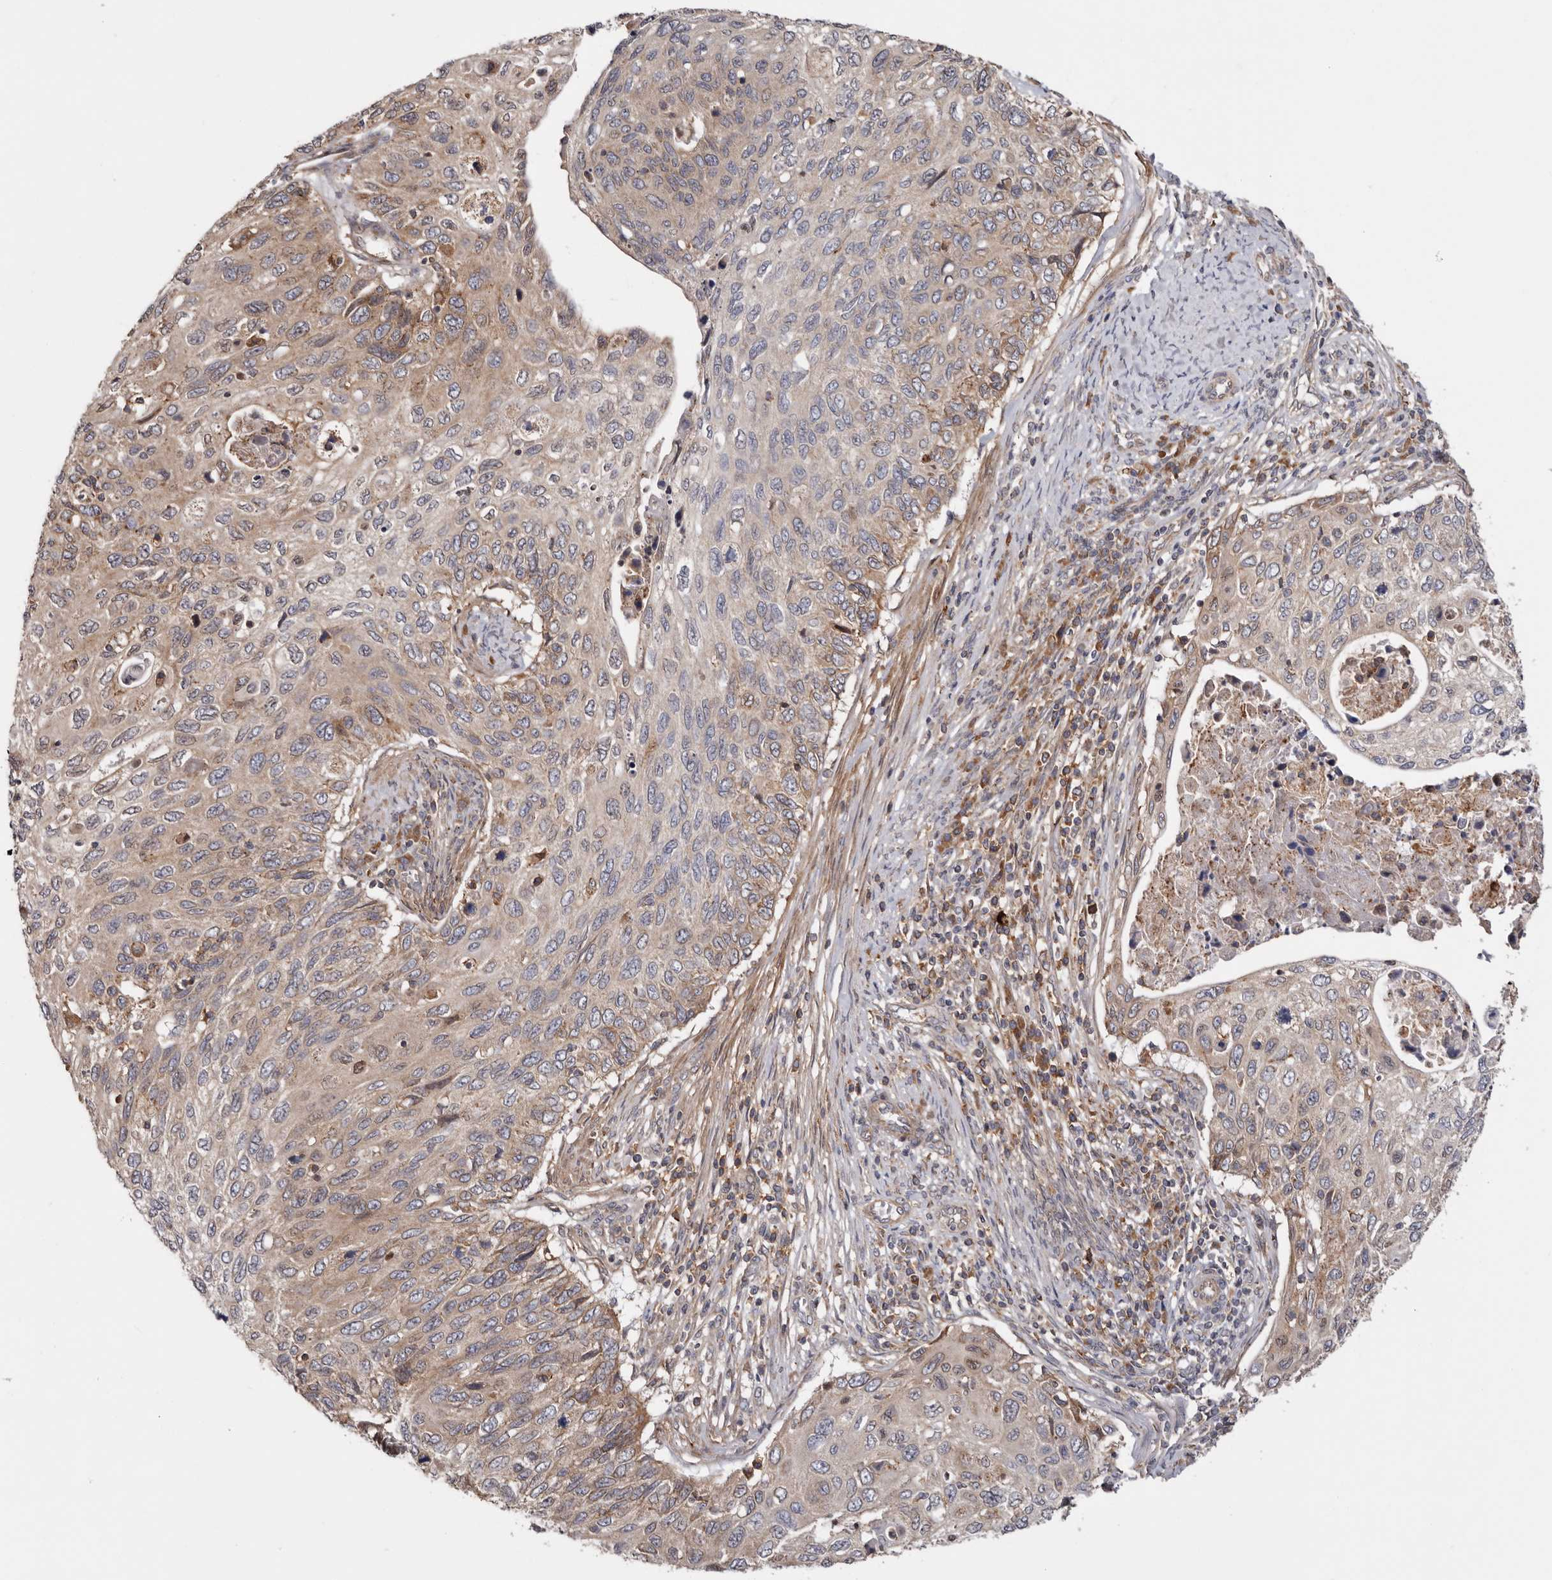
{"staining": {"intensity": "moderate", "quantity": "<25%", "location": "cytoplasmic/membranous"}, "tissue": "cervical cancer", "cell_type": "Tumor cells", "image_type": "cancer", "snomed": [{"axis": "morphology", "description": "Squamous cell carcinoma, NOS"}, {"axis": "topography", "description": "Cervix"}], "caption": "A brown stain highlights moderate cytoplasmic/membranous positivity of a protein in cervical cancer (squamous cell carcinoma) tumor cells.", "gene": "TMUB1", "patient": {"sex": "female", "age": 70}}